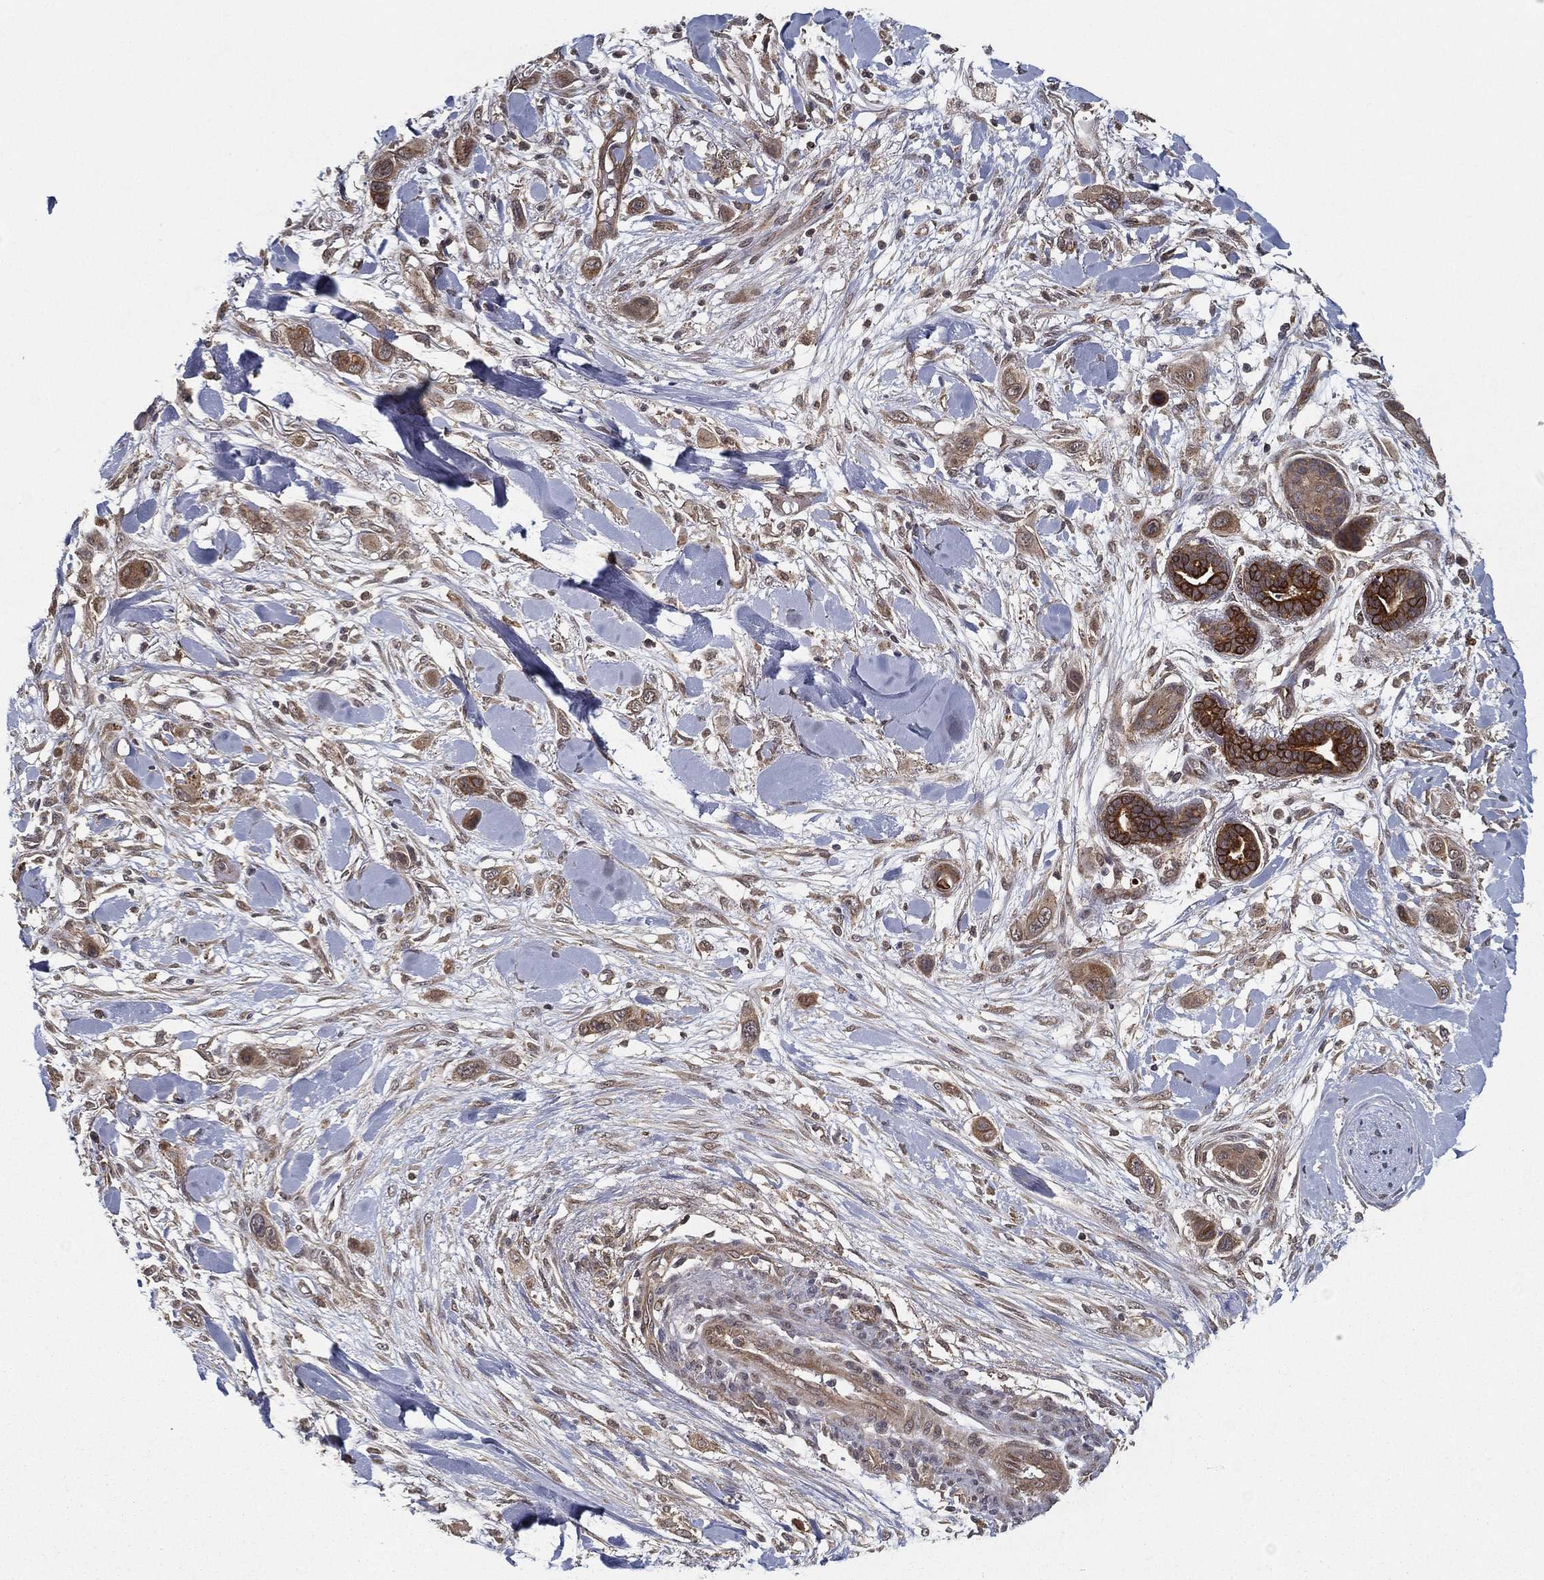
{"staining": {"intensity": "moderate", "quantity": "25%-75%", "location": "cytoplasmic/membranous"}, "tissue": "skin cancer", "cell_type": "Tumor cells", "image_type": "cancer", "snomed": [{"axis": "morphology", "description": "Squamous cell carcinoma, NOS"}, {"axis": "topography", "description": "Skin"}], "caption": "IHC image of squamous cell carcinoma (skin) stained for a protein (brown), which exhibits medium levels of moderate cytoplasmic/membranous positivity in about 25%-75% of tumor cells.", "gene": "UACA", "patient": {"sex": "male", "age": 79}}